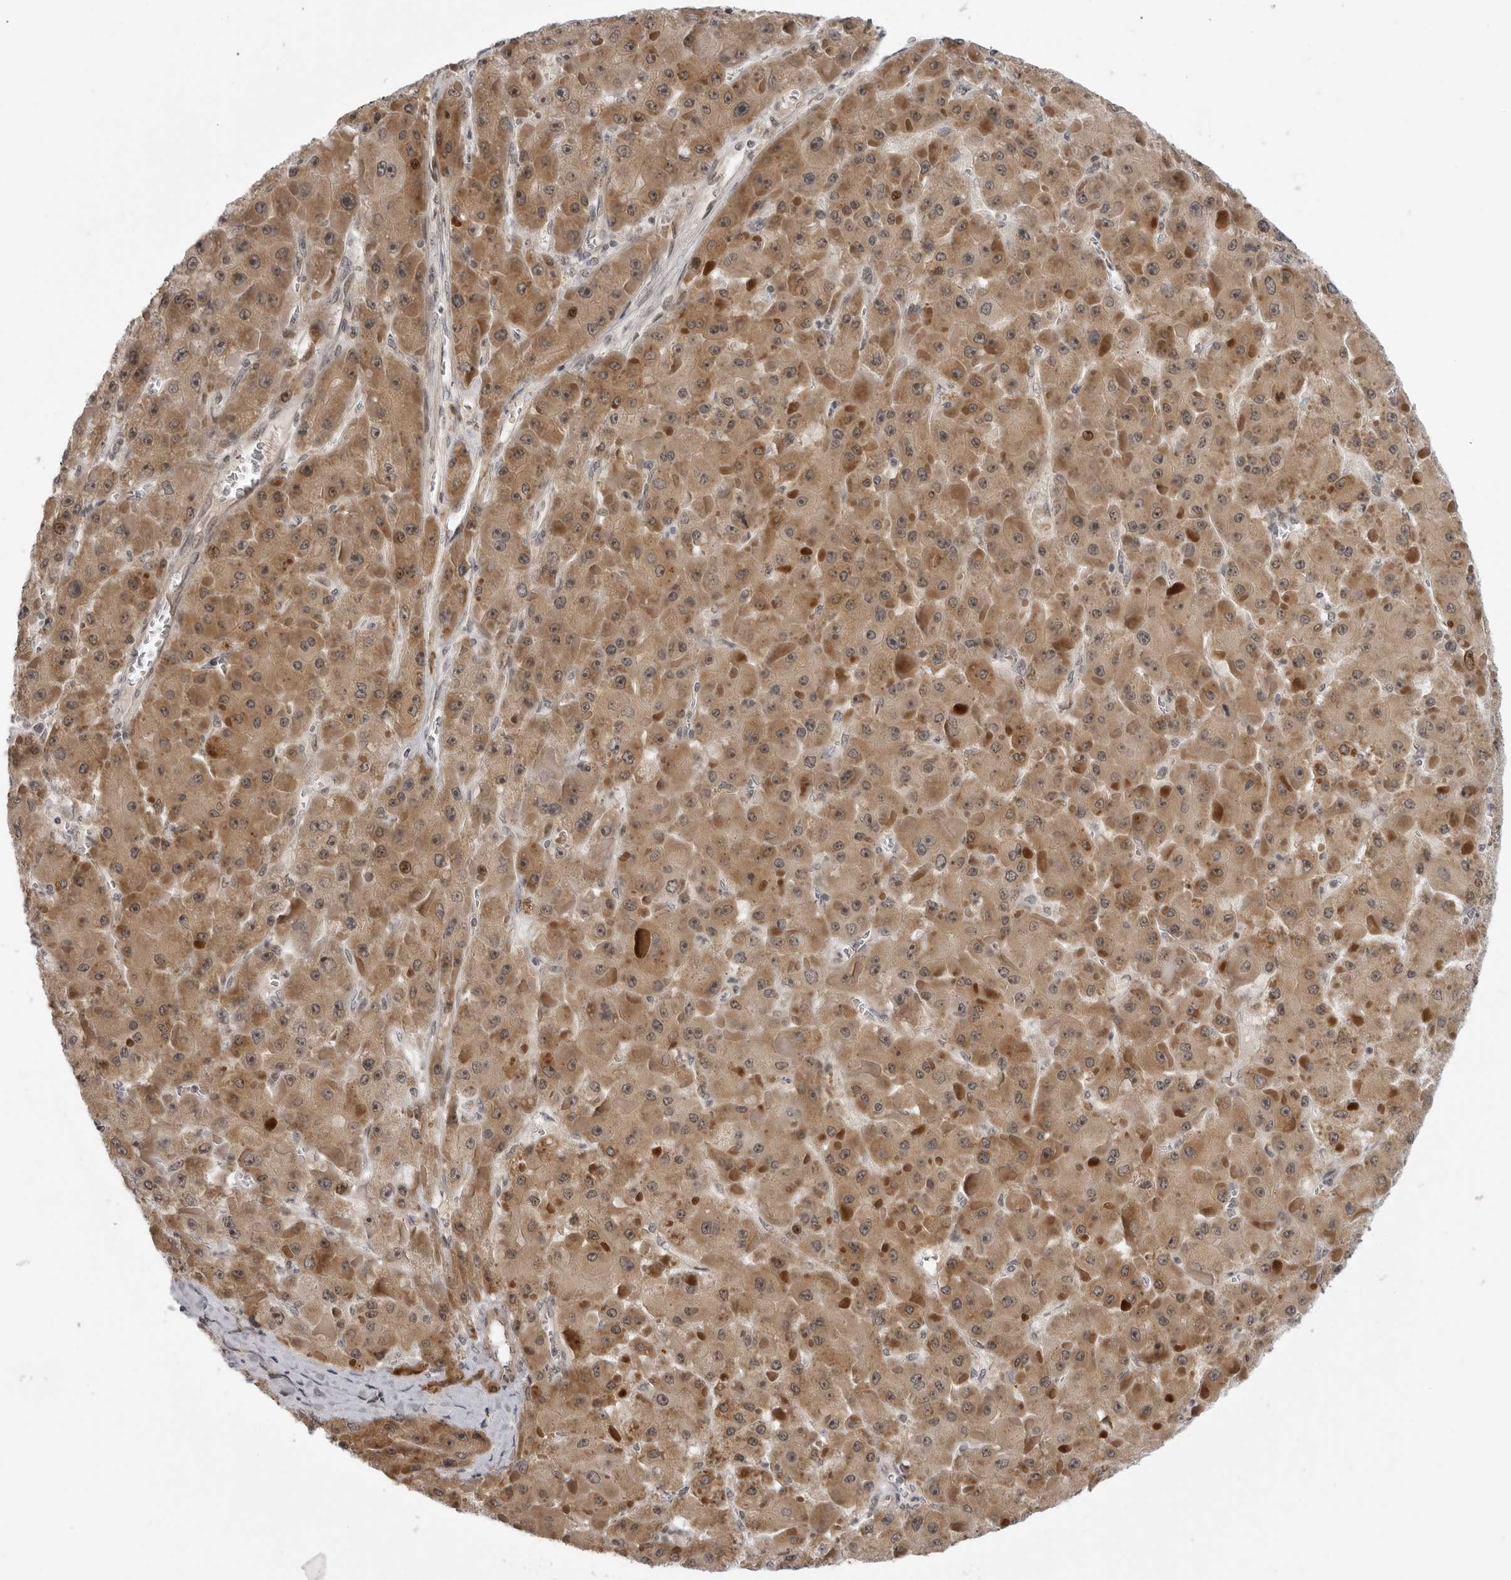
{"staining": {"intensity": "moderate", "quantity": ">75%", "location": "cytoplasmic/membranous,nuclear"}, "tissue": "liver cancer", "cell_type": "Tumor cells", "image_type": "cancer", "snomed": [{"axis": "morphology", "description": "Carcinoma, Hepatocellular, NOS"}, {"axis": "topography", "description": "Liver"}], "caption": "Moderate cytoplasmic/membranous and nuclear staining is appreciated in about >75% of tumor cells in liver cancer. Ihc stains the protein of interest in brown and the nuclei are stained blue.", "gene": "ALPK2", "patient": {"sex": "female", "age": 73}}